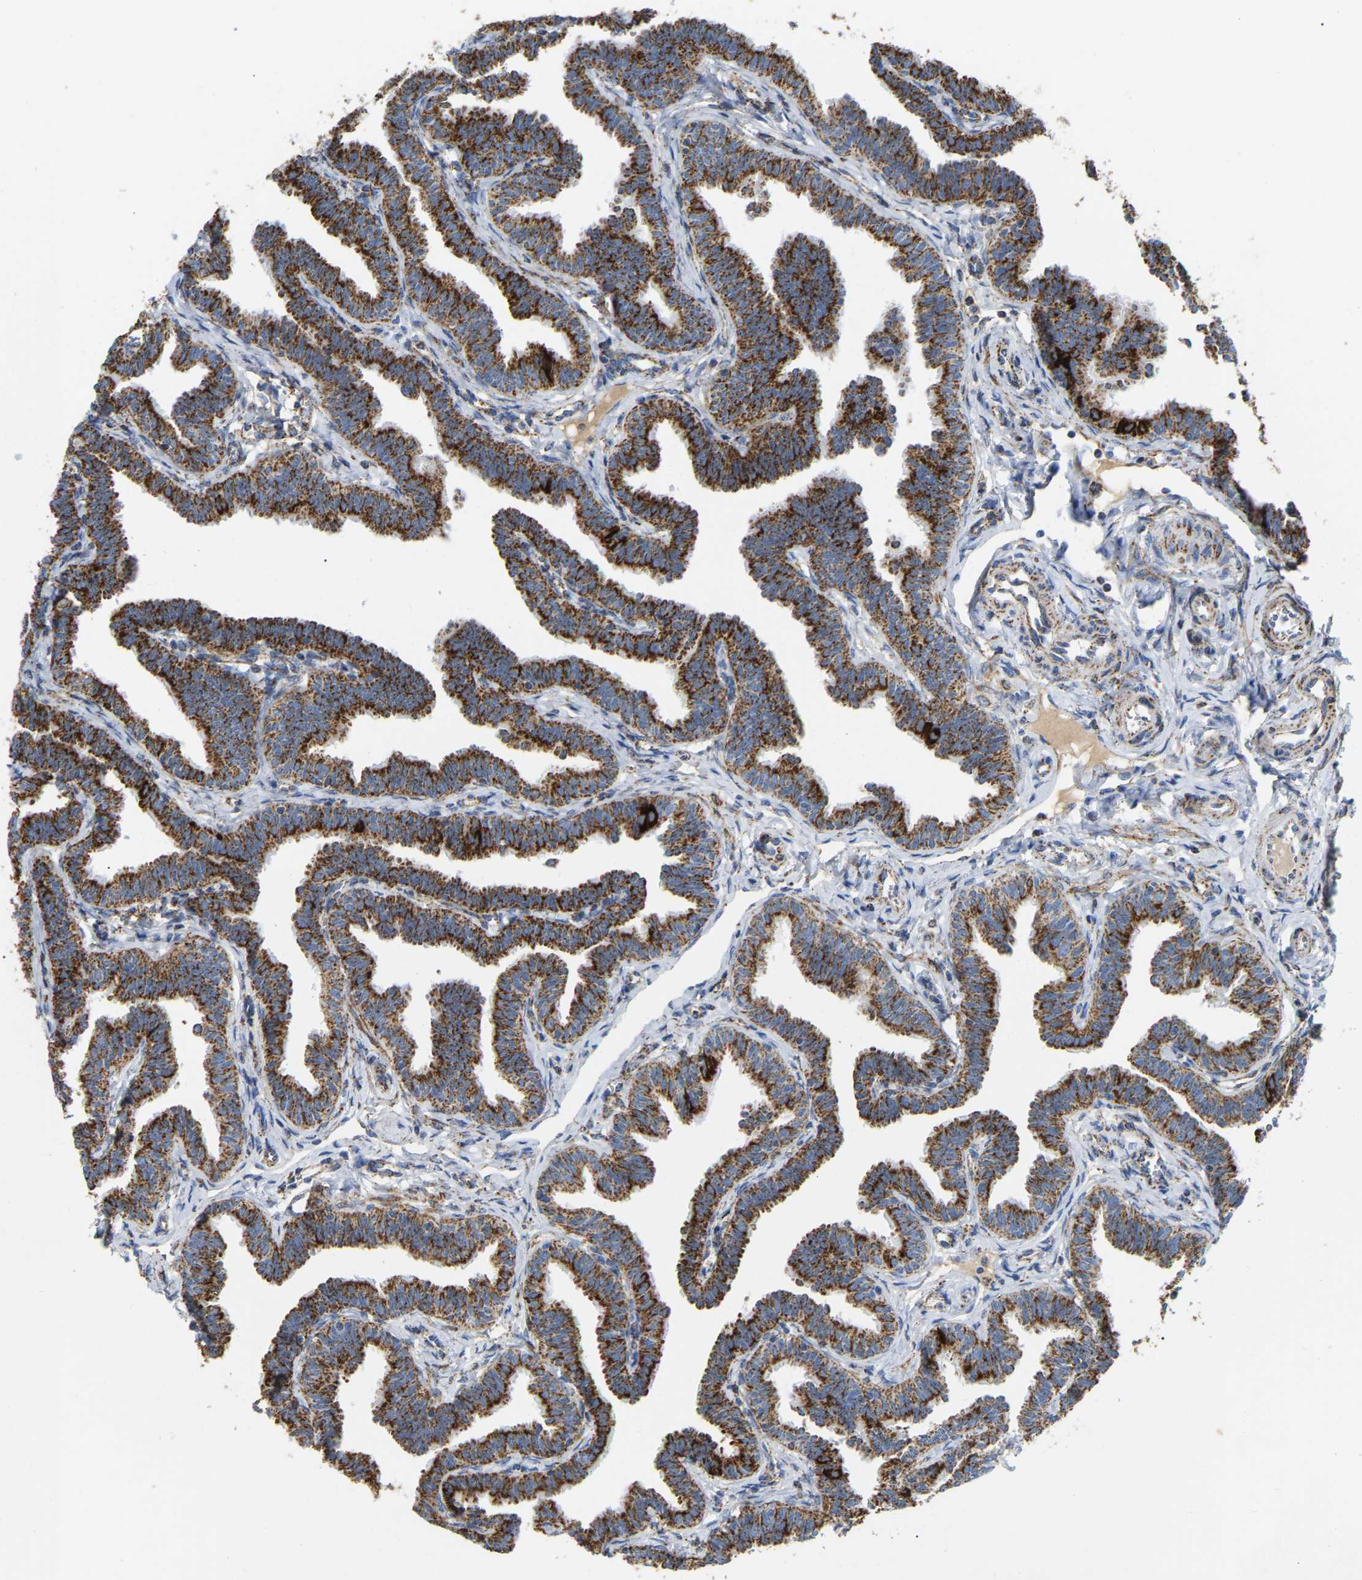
{"staining": {"intensity": "strong", "quantity": ">75%", "location": "cytoplasmic/membranous"}, "tissue": "fallopian tube", "cell_type": "Glandular cells", "image_type": "normal", "snomed": [{"axis": "morphology", "description": "Normal tissue, NOS"}, {"axis": "topography", "description": "Fallopian tube"}, {"axis": "topography", "description": "Ovary"}], "caption": "Immunohistochemical staining of normal human fallopian tube reveals strong cytoplasmic/membranous protein staining in about >75% of glandular cells.", "gene": "HIBADH", "patient": {"sex": "female", "age": 23}}